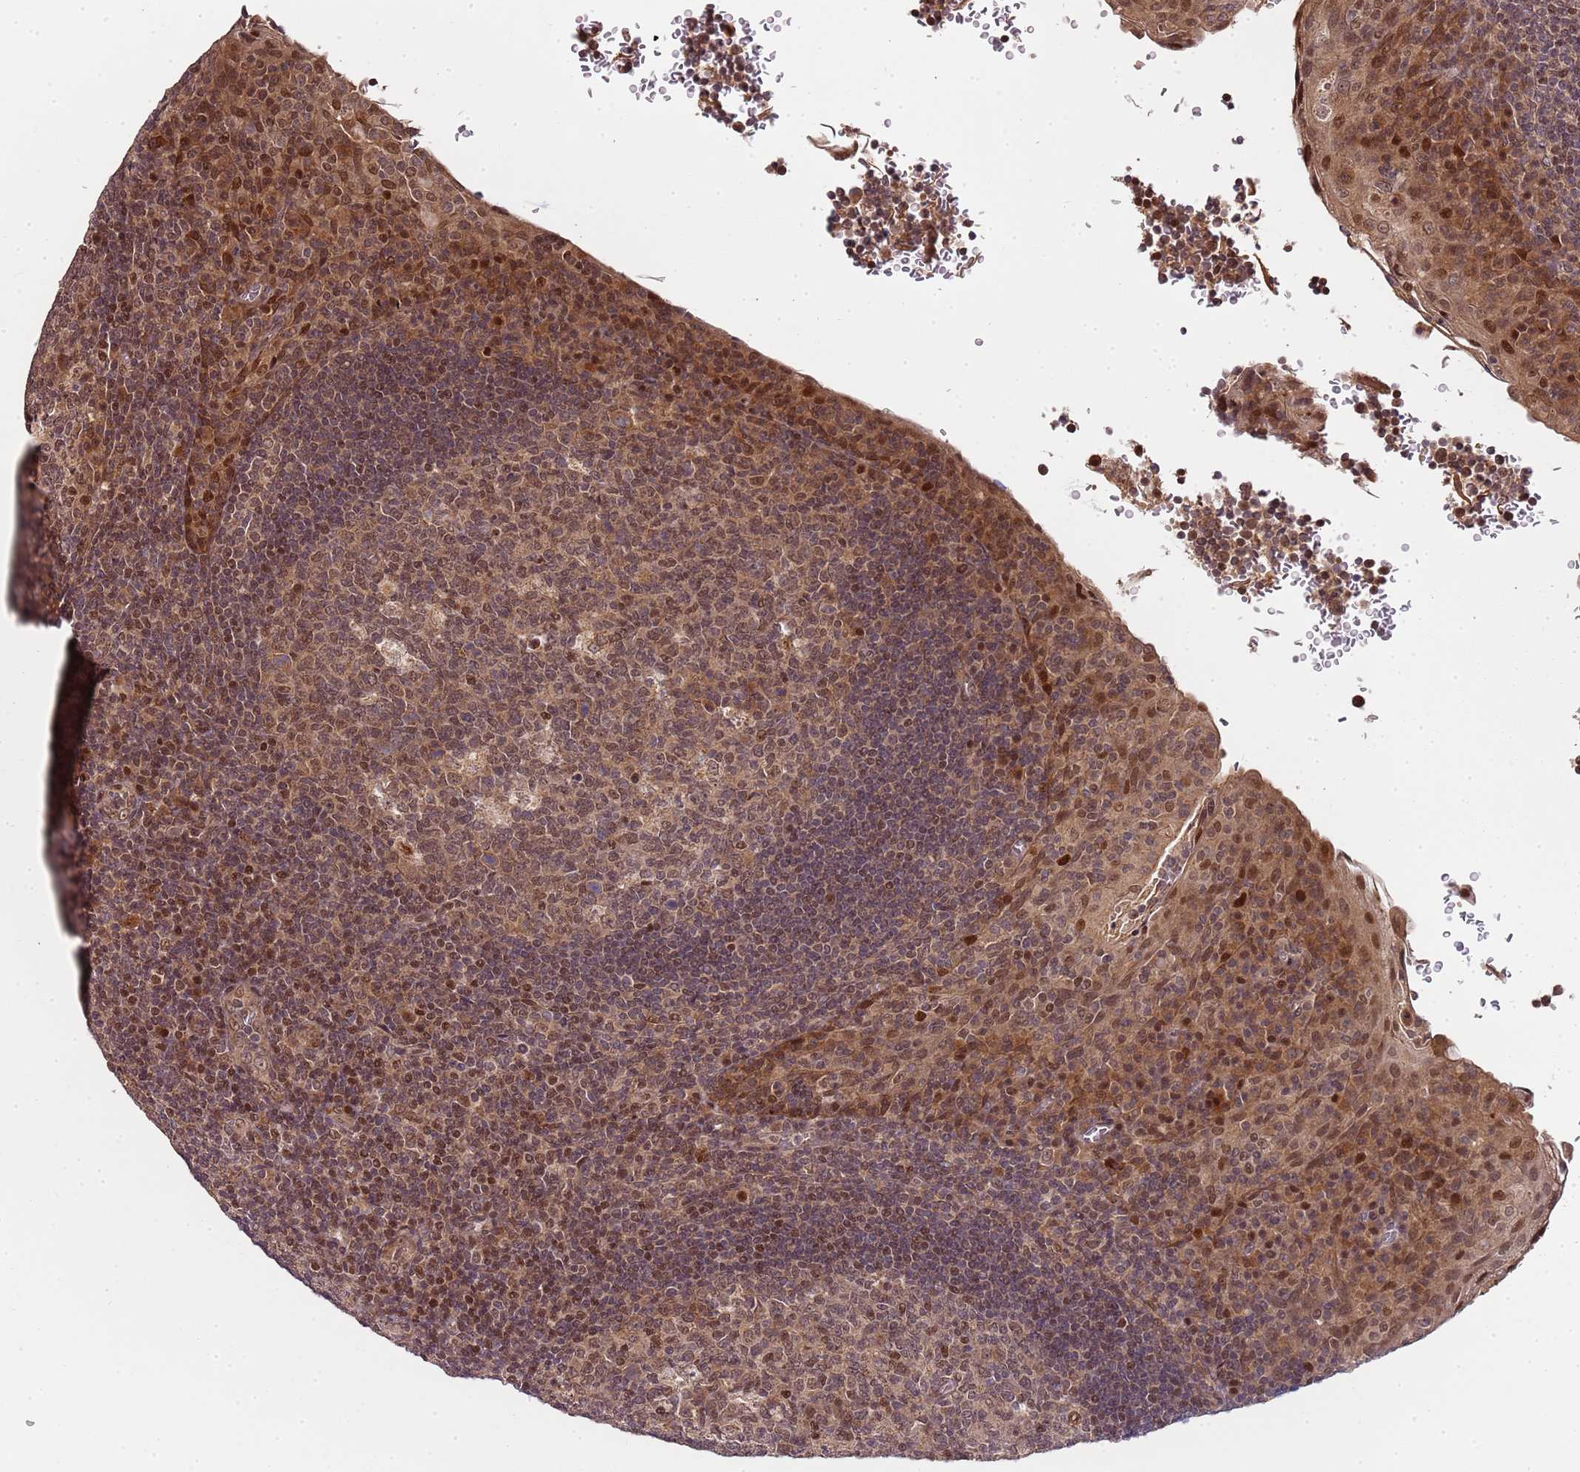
{"staining": {"intensity": "moderate", "quantity": "<25%", "location": "cytoplasmic/membranous,nuclear"}, "tissue": "tonsil", "cell_type": "Germinal center cells", "image_type": "normal", "snomed": [{"axis": "morphology", "description": "Normal tissue, NOS"}, {"axis": "topography", "description": "Tonsil"}], "caption": "Protein expression analysis of unremarkable tonsil demonstrates moderate cytoplasmic/membranous,nuclear staining in about <25% of germinal center cells.", "gene": "EDC3", "patient": {"sex": "male", "age": 17}}